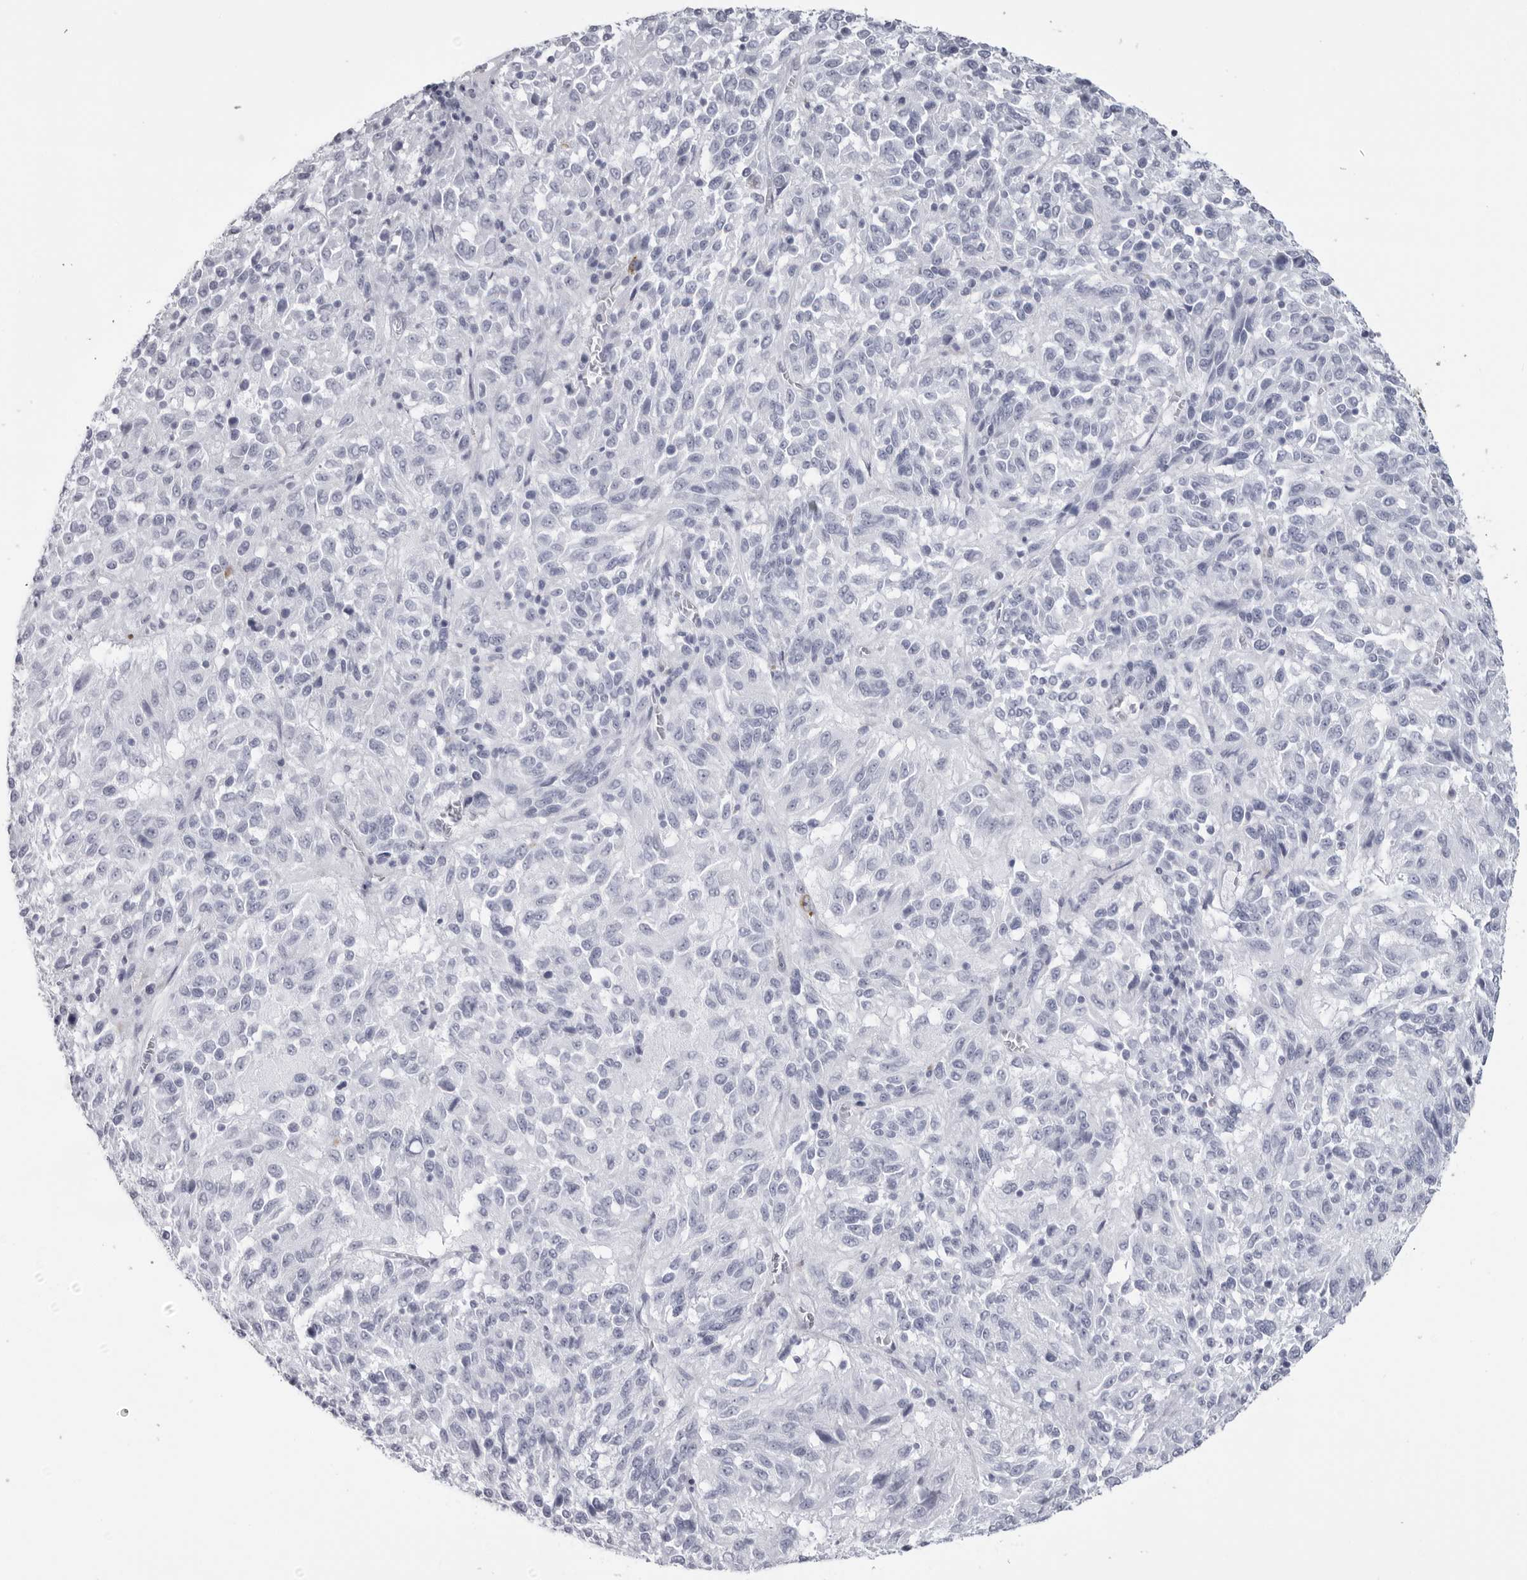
{"staining": {"intensity": "negative", "quantity": "none", "location": "none"}, "tissue": "melanoma", "cell_type": "Tumor cells", "image_type": "cancer", "snomed": [{"axis": "morphology", "description": "Malignant melanoma, Metastatic site"}, {"axis": "topography", "description": "Lung"}], "caption": "IHC of human malignant melanoma (metastatic site) reveals no expression in tumor cells.", "gene": "CST2", "patient": {"sex": "male", "age": 64}}